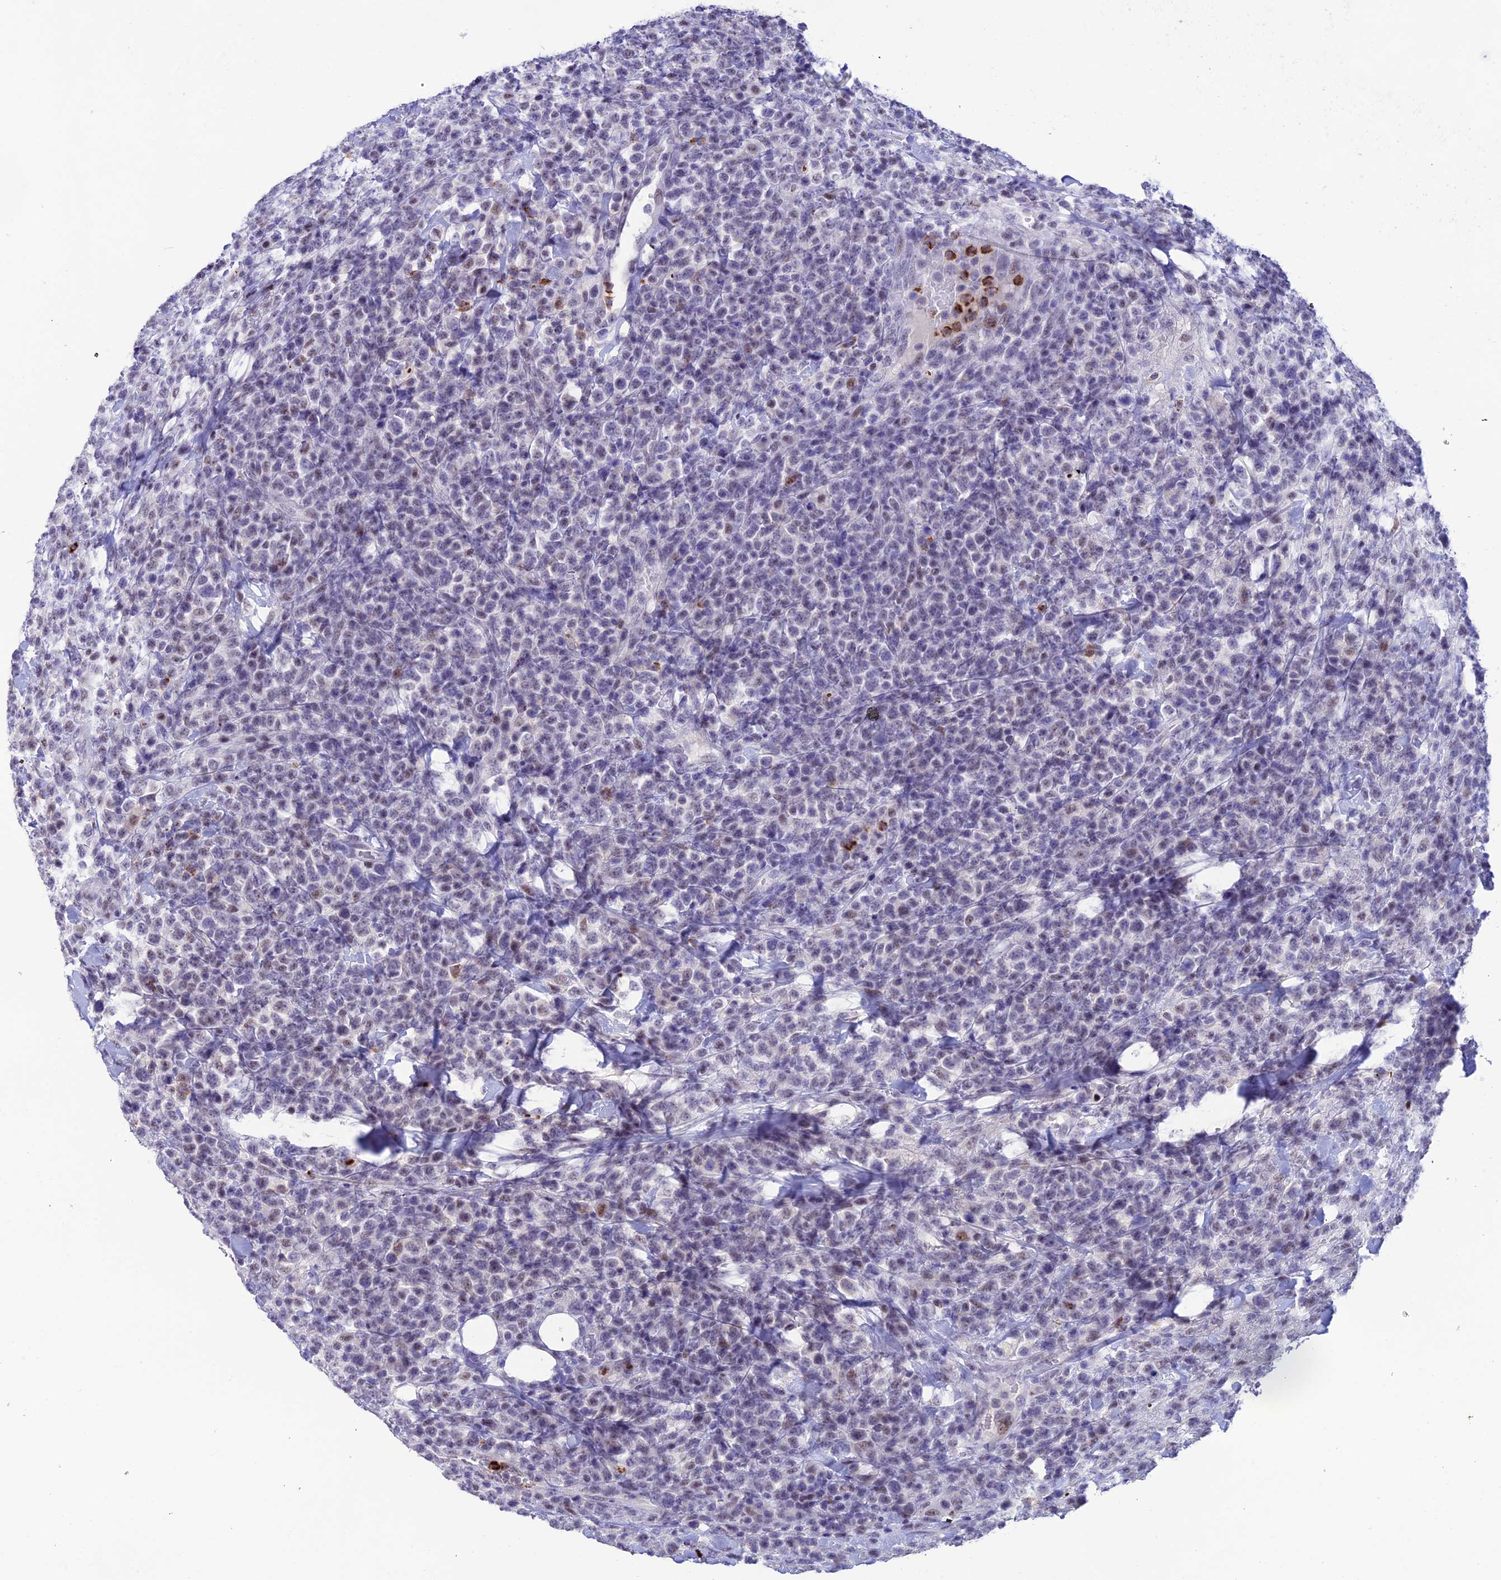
{"staining": {"intensity": "weak", "quantity": "<25%", "location": "nuclear"}, "tissue": "lymphoma", "cell_type": "Tumor cells", "image_type": "cancer", "snomed": [{"axis": "morphology", "description": "Malignant lymphoma, non-Hodgkin's type, High grade"}, {"axis": "topography", "description": "Colon"}], "caption": "Protein analysis of high-grade malignant lymphoma, non-Hodgkin's type reveals no significant staining in tumor cells.", "gene": "MFSD2B", "patient": {"sex": "female", "age": 53}}